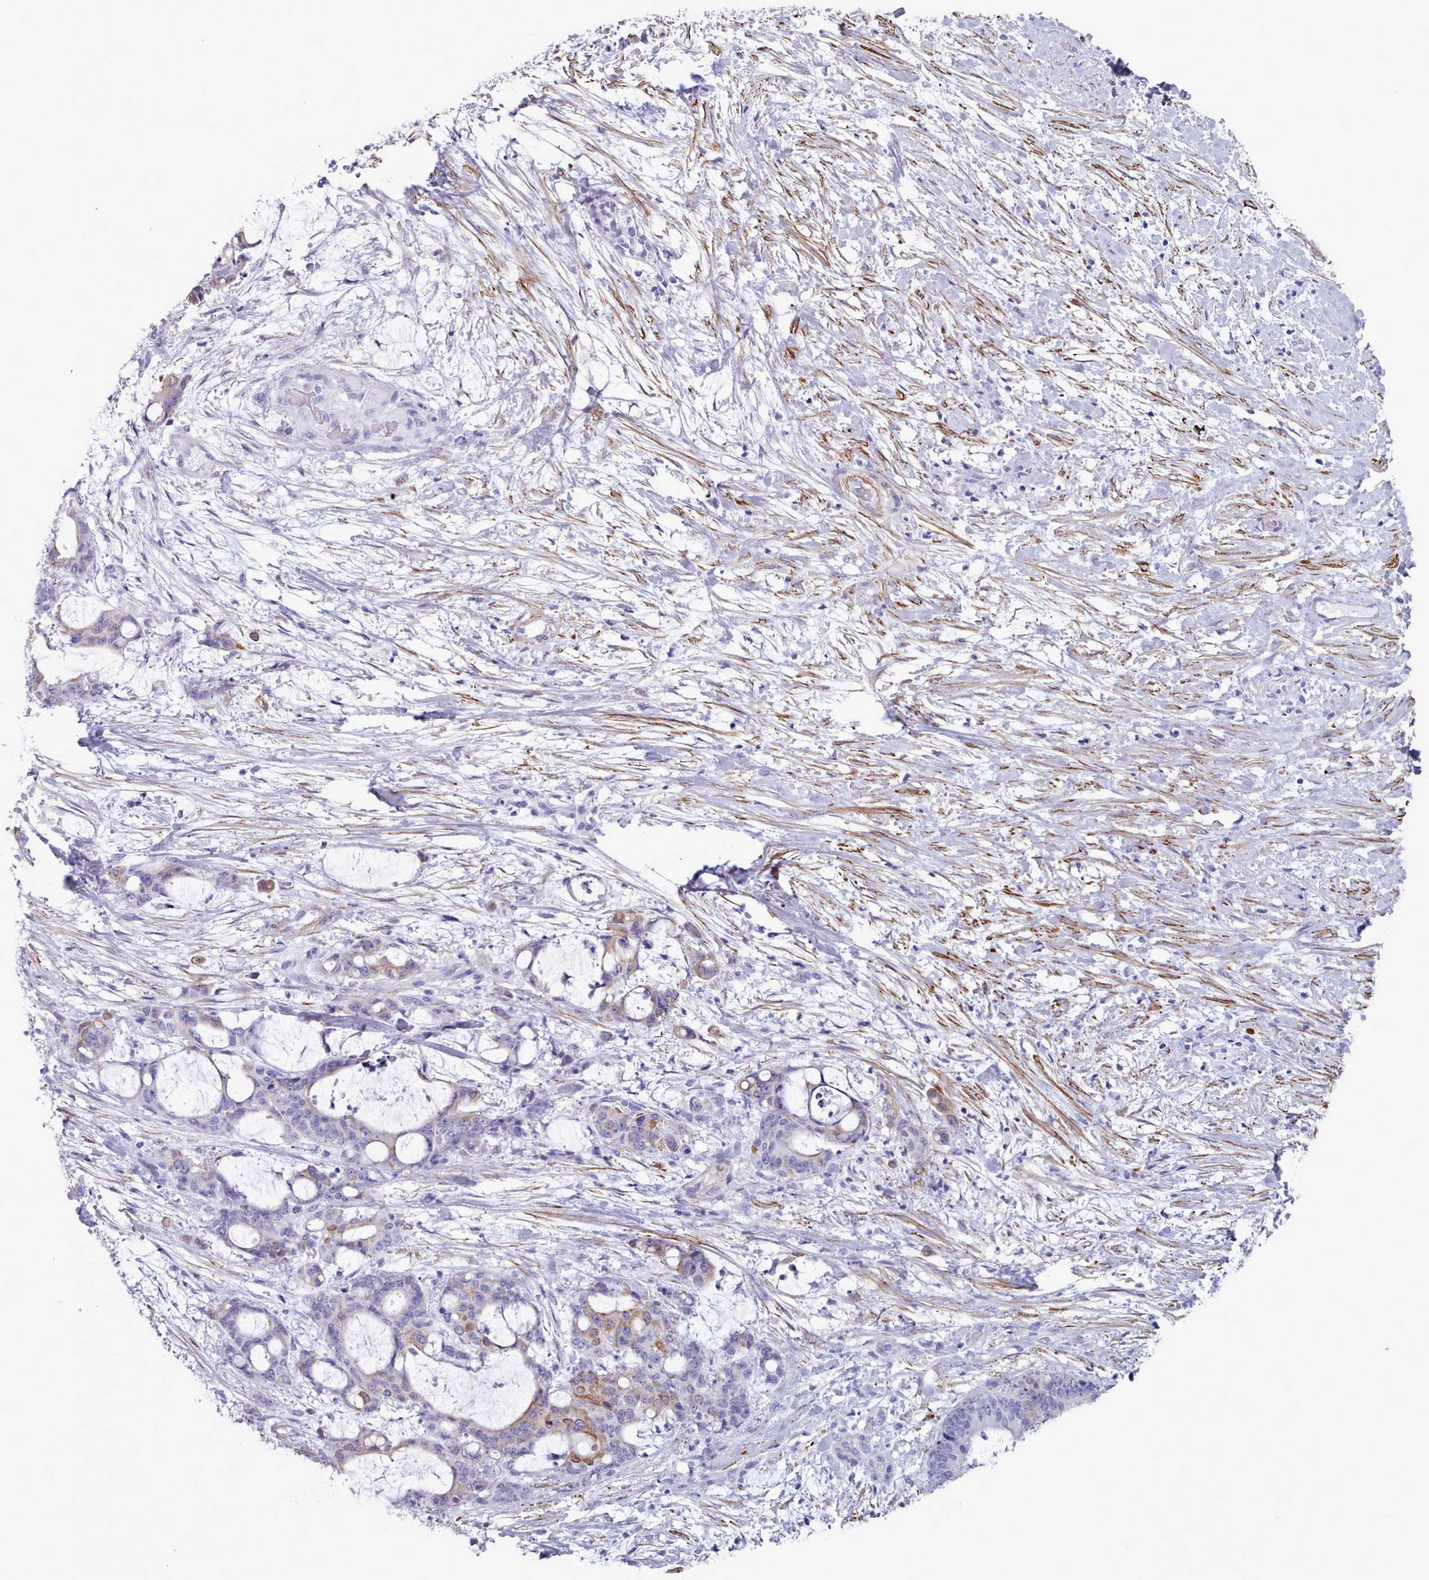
{"staining": {"intensity": "moderate", "quantity": "<25%", "location": "cytoplasmic/membranous"}, "tissue": "liver cancer", "cell_type": "Tumor cells", "image_type": "cancer", "snomed": [{"axis": "morphology", "description": "Normal tissue, NOS"}, {"axis": "morphology", "description": "Cholangiocarcinoma"}, {"axis": "topography", "description": "Liver"}, {"axis": "topography", "description": "Peripheral nerve tissue"}], "caption": "Tumor cells exhibit moderate cytoplasmic/membranous staining in approximately <25% of cells in cholangiocarcinoma (liver). Nuclei are stained in blue.", "gene": "FPGS", "patient": {"sex": "female", "age": 73}}